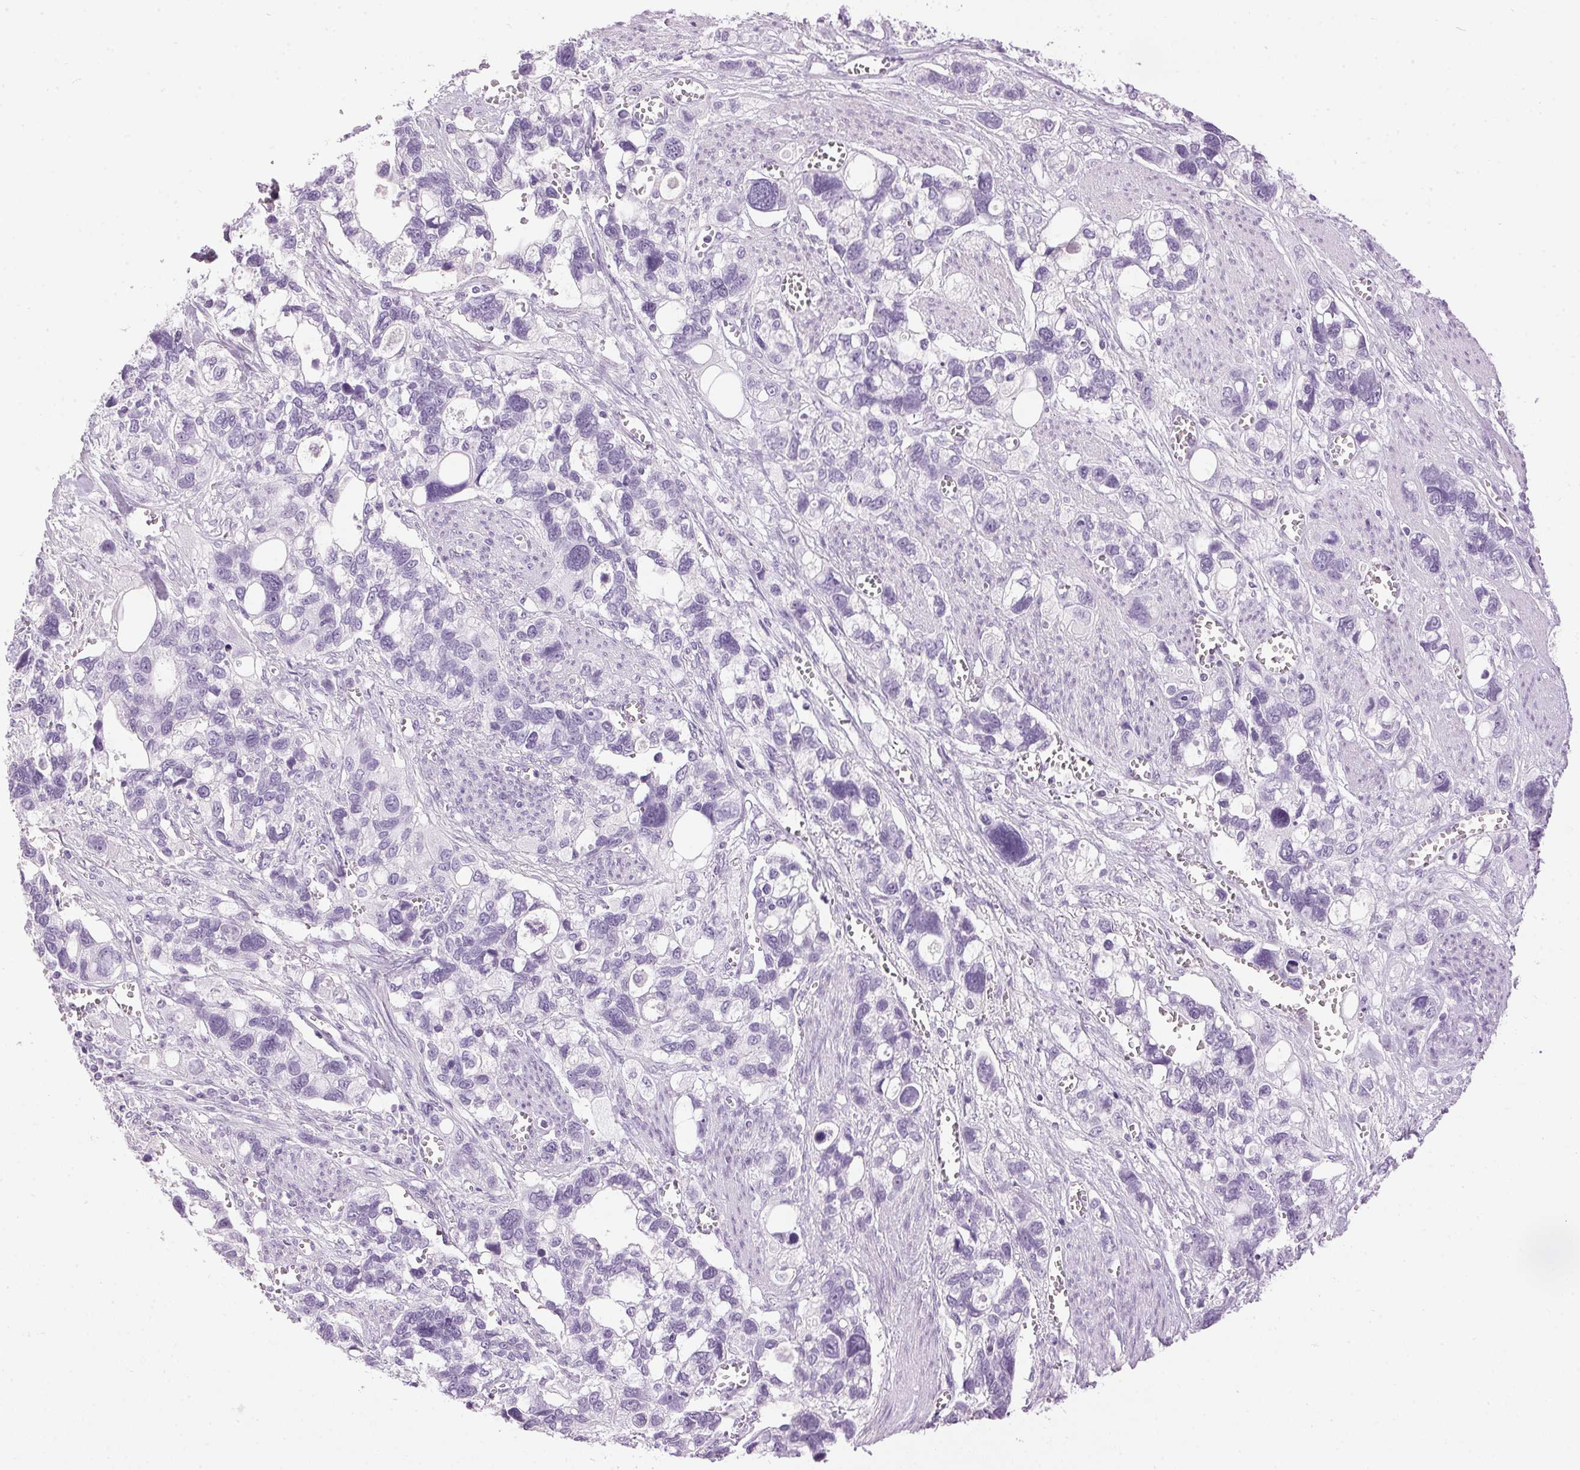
{"staining": {"intensity": "negative", "quantity": "none", "location": "none"}, "tissue": "stomach cancer", "cell_type": "Tumor cells", "image_type": "cancer", "snomed": [{"axis": "morphology", "description": "Adenocarcinoma, NOS"}, {"axis": "topography", "description": "Stomach, upper"}], "caption": "IHC image of neoplastic tissue: human stomach cancer stained with DAB shows no significant protein staining in tumor cells.", "gene": "SP7", "patient": {"sex": "female", "age": 81}}